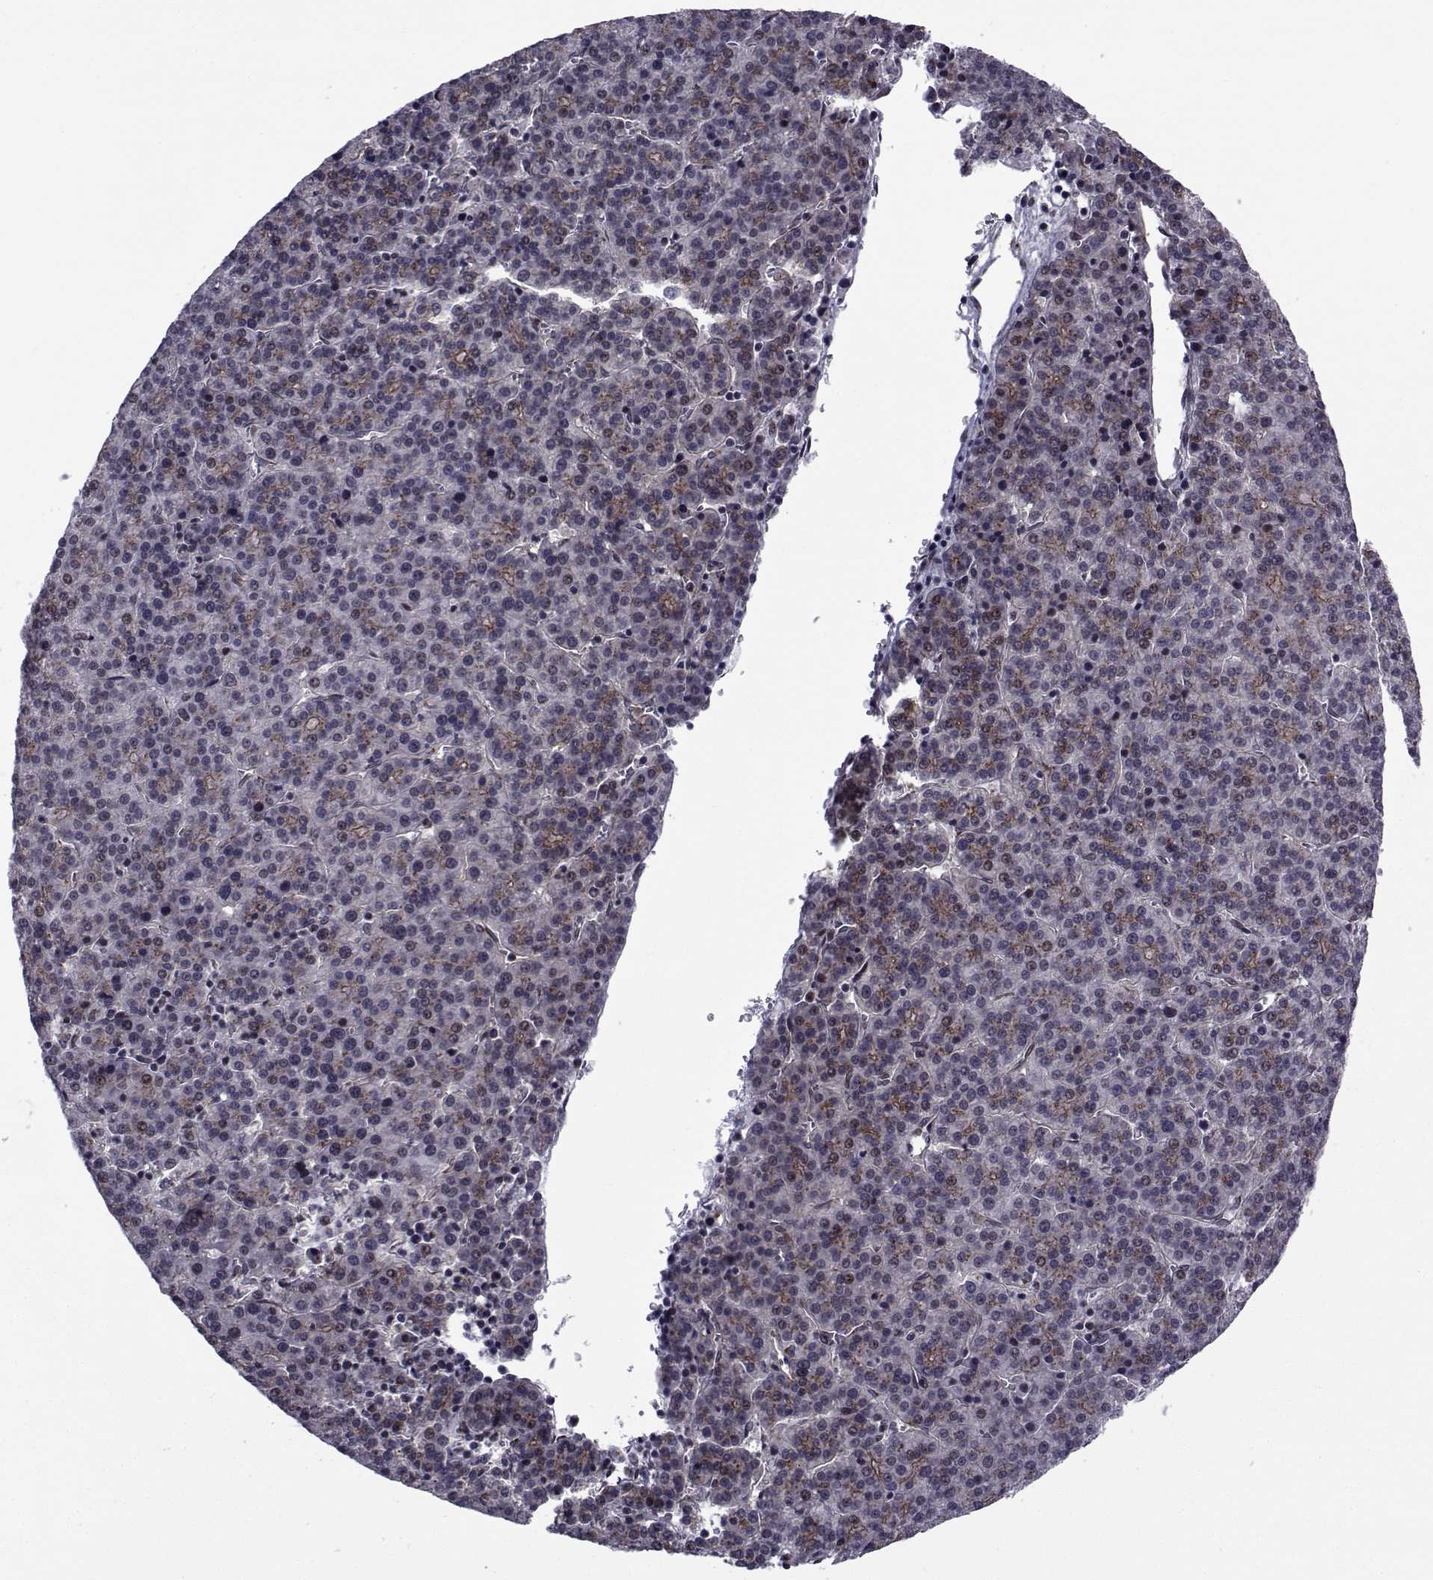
{"staining": {"intensity": "weak", "quantity": "25%-75%", "location": "cytoplasmic/membranous"}, "tissue": "liver cancer", "cell_type": "Tumor cells", "image_type": "cancer", "snomed": [{"axis": "morphology", "description": "Carcinoma, Hepatocellular, NOS"}, {"axis": "topography", "description": "Liver"}], "caption": "Protein analysis of hepatocellular carcinoma (liver) tissue exhibits weak cytoplasmic/membranous expression in approximately 25%-75% of tumor cells.", "gene": "ATP6V1C2", "patient": {"sex": "female", "age": 58}}